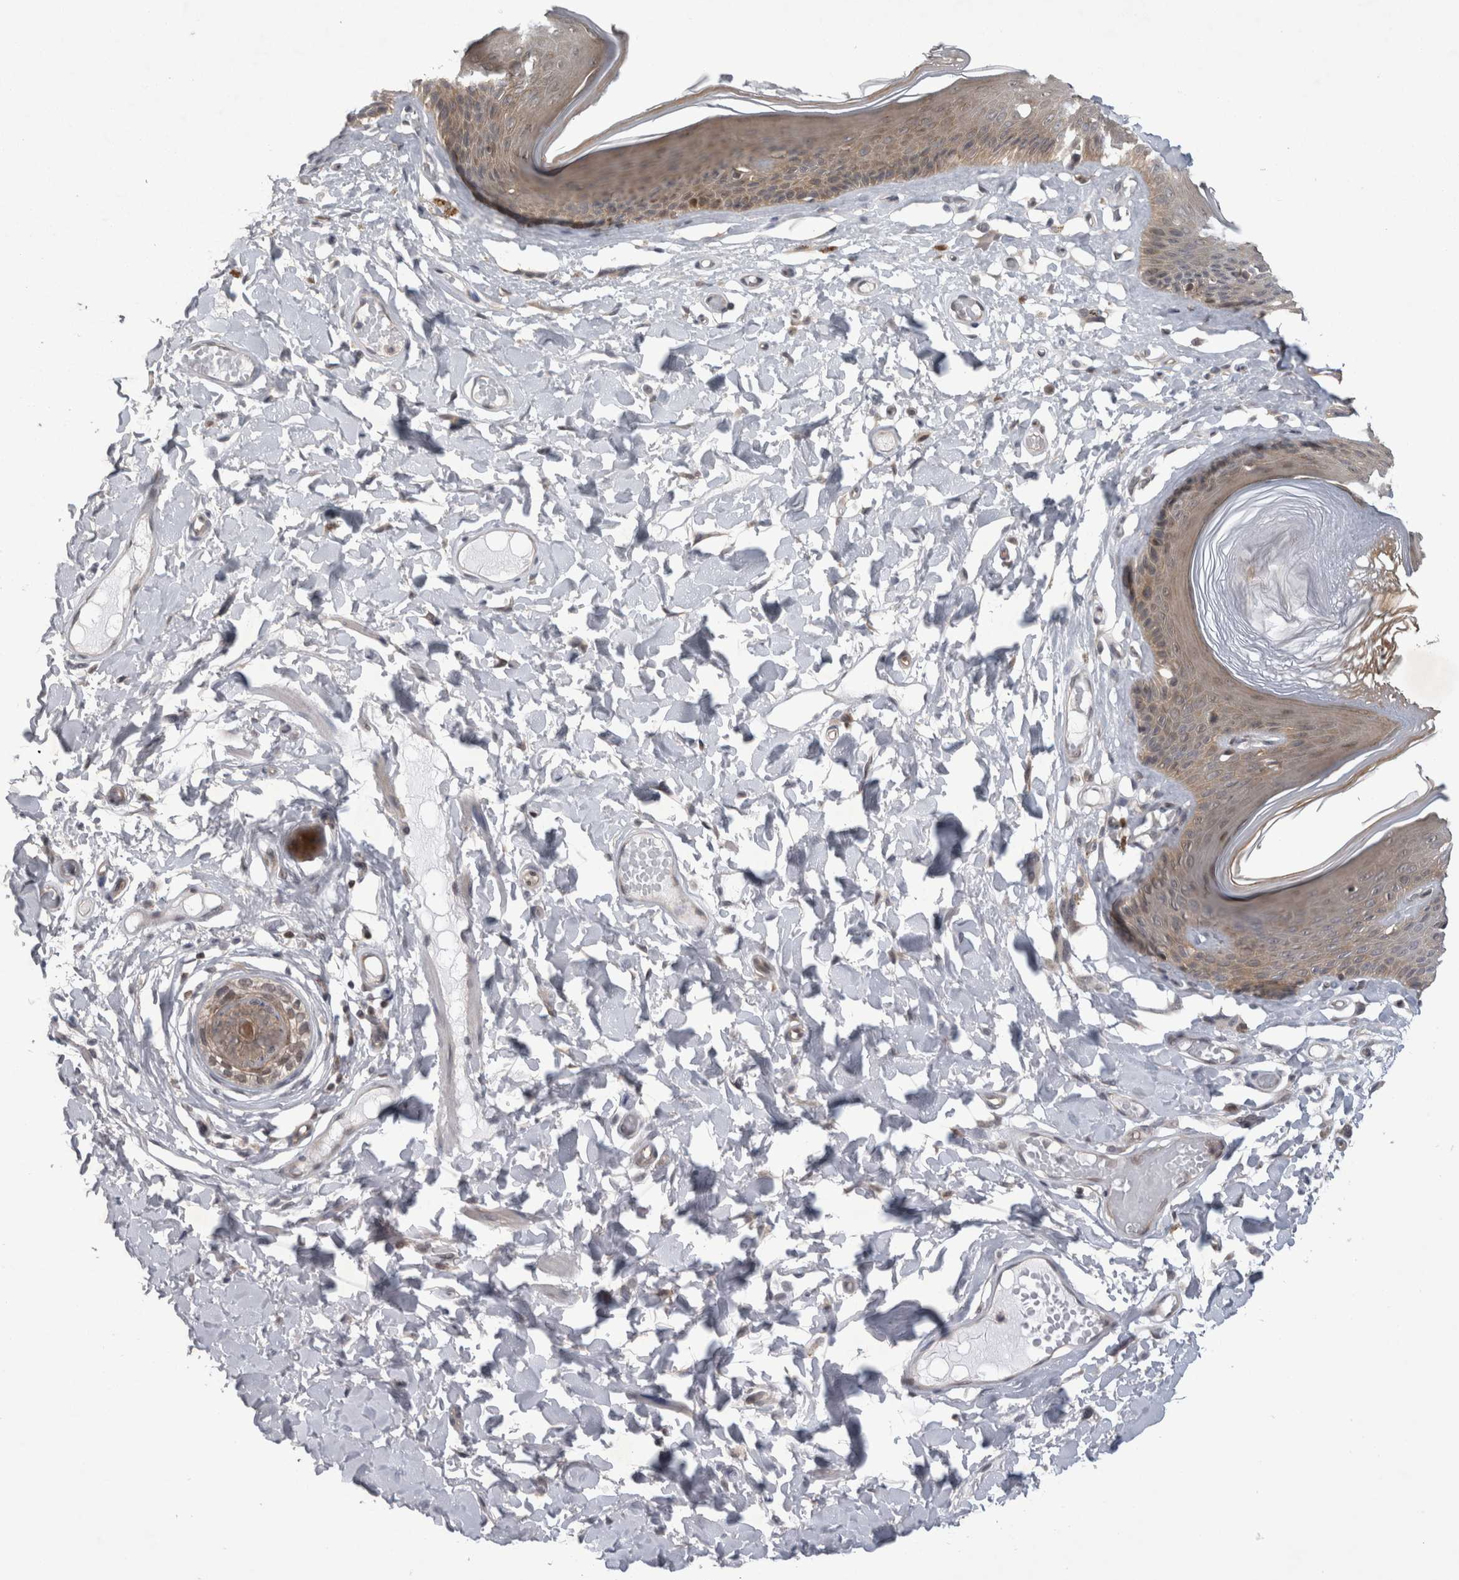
{"staining": {"intensity": "moderate", "quantity": ">75%", "location": "cytoplasmic/membranous"}, "tissue": "skin", "cell_type": "Epidermal cells", "image_type": "normal", "snomed": [{"axis": "morphology", "description": "Normal tissue, NOS"}, {"axis": "topography", "description": "Vulva"}], "caption": "Immunohistochemistry (IHC) micrograph of unremarkable human skin stained for a protein (brown), which displays medium levels of moderate cytoplasmic/membranous staining in approximately >75% of epidermal cells.", "gene": "PSMB2", "patient": {"sex": "female", "age": 73}}